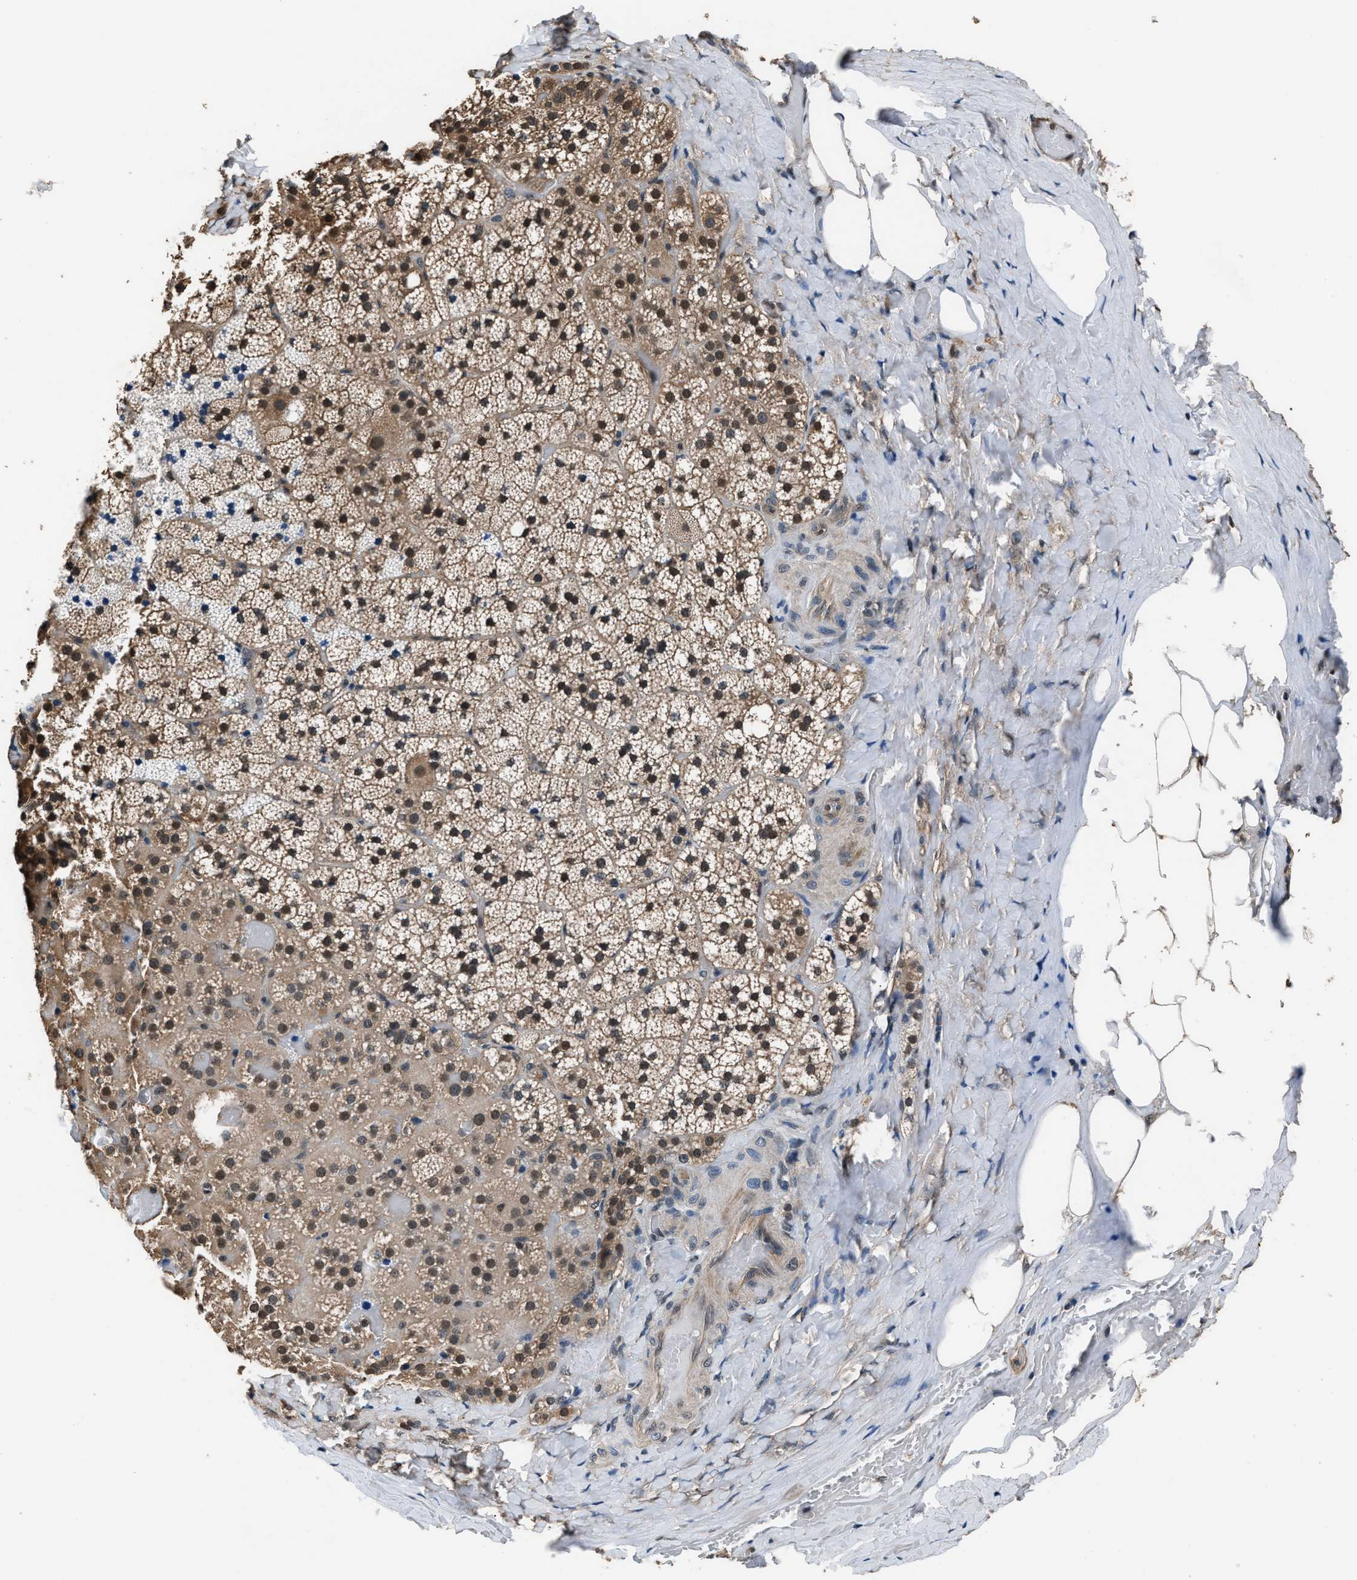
{"staining": {"intensity": "moderate", "quantity": ">75%", "location": "cytoplasmic/membranous,nuclear"}, "tissue": "adrenal gland", "cell_type": "Glandular cells", "image_type": "normal", "snomed": [{"axis": "morphology", "description": "Normal tissue, NOS"}, {"axis": "topography", "description": "Adrenal gland"}], "caption": "A brown stain highlights moderate cytoplasmic/membranous,nuclear expression of a protein in glandular cells of unremarkable human adrenal gland. (Stains: DAB (3,3'-diaminobenzidine) in brown, nuclei in blue, Microscopy: brightfield microscopy at high magnification).", "gene": "DFFA", "patient": {"sex": "female", "age": 59}}